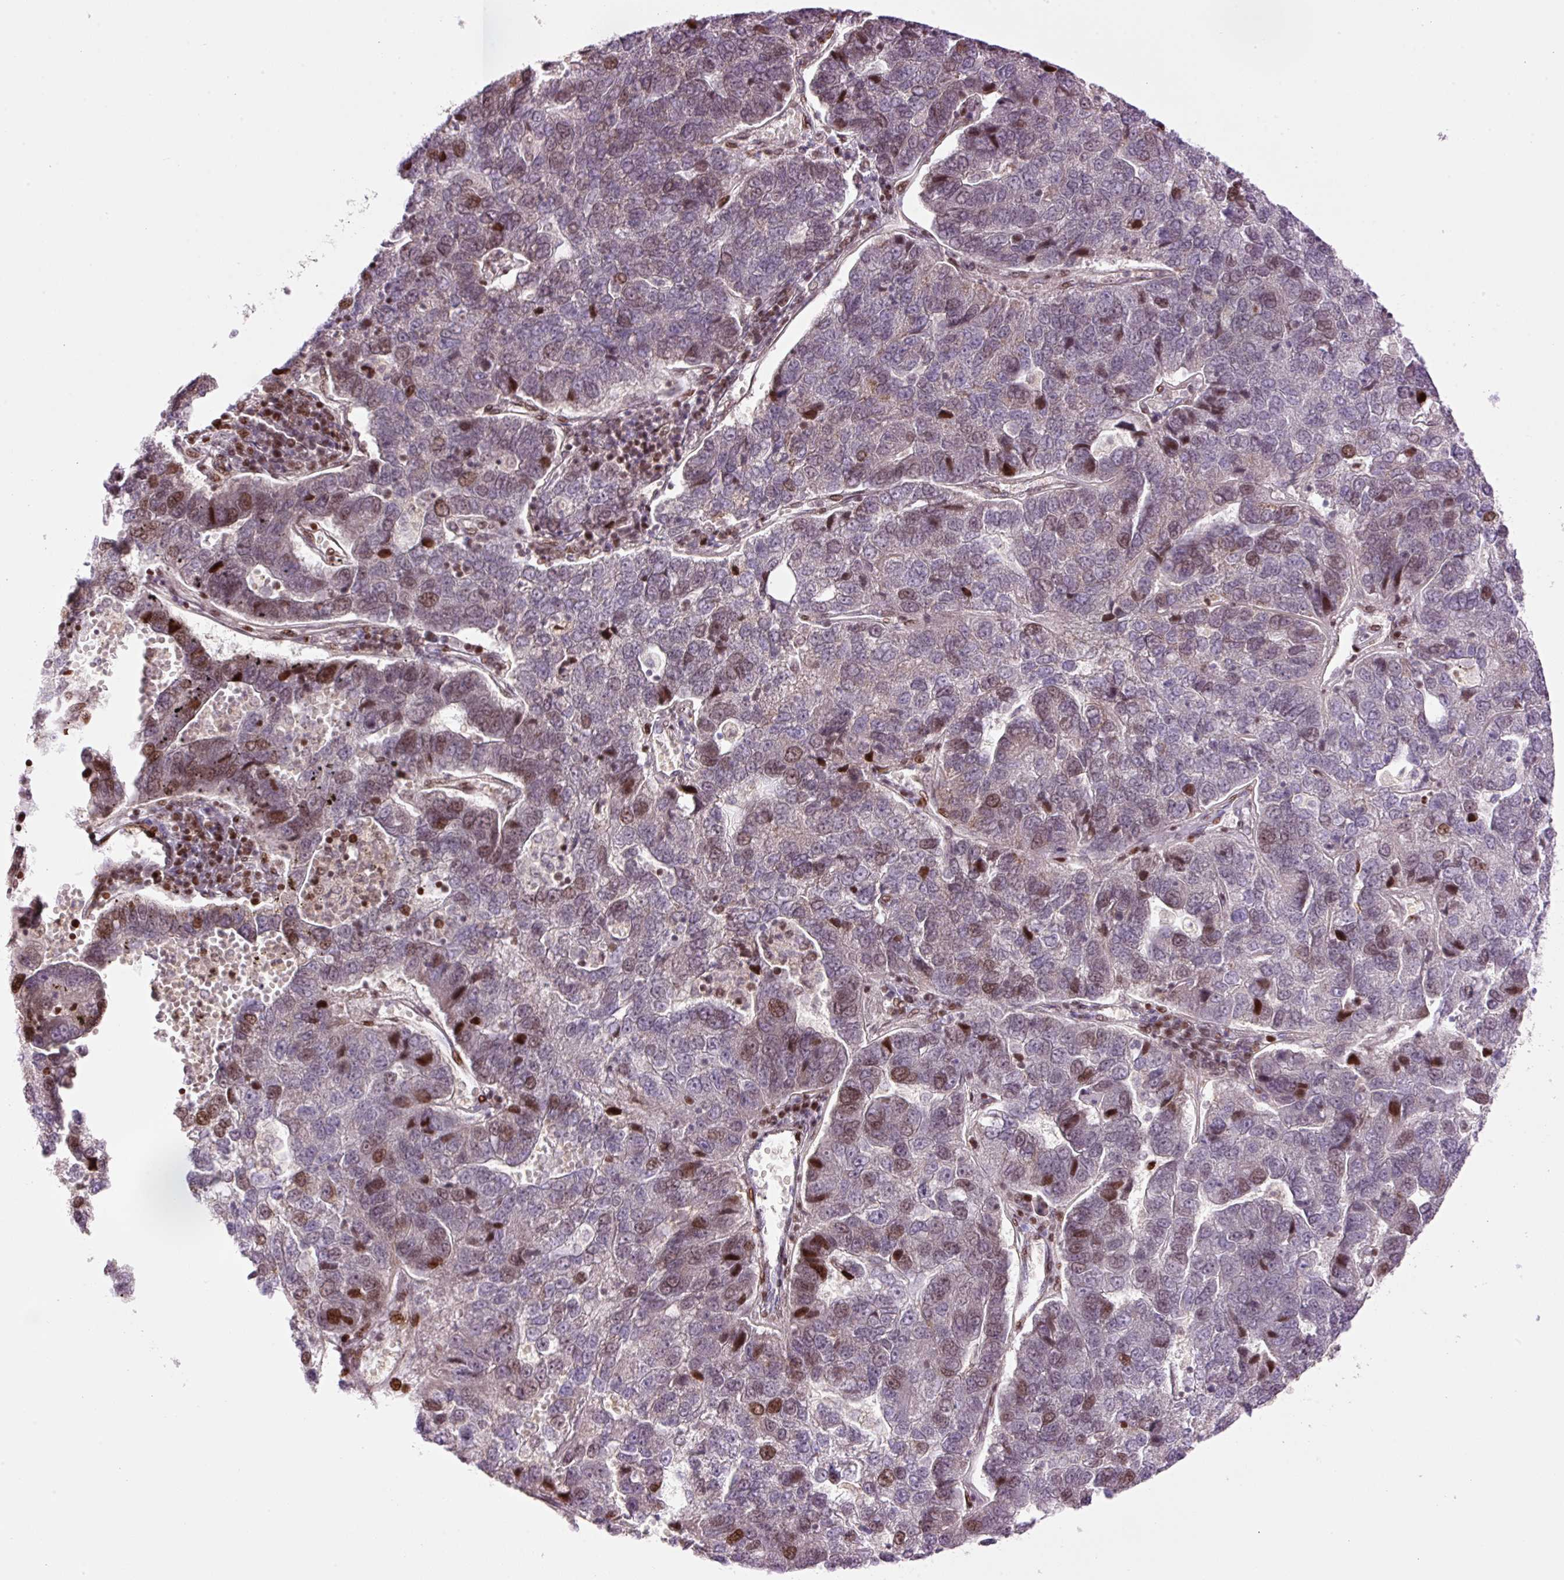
{"staining": {"intensity": "moderate", "quantity": "25%-75%", "location": "nuclear"}, "tissue": "pancreatic cancer", "cell_type": "Tumor cells", "image_type": "cancer", "snomed": [{"axis": "morphology", "description": "Adenocarcinoma, NOS"}, {"axis": "topography", "description": "Pancreas"}], "caption": "DAB (3,3'-diaminobenzidine) immunohistochemical staining of adenocarcinoma (pancreatic) demonstrates moderate nuclear protein expression in about 25%-75% of tumor cells.", "gene": "TMEM8B", "patient": {"sex": "female", "age": 61}}